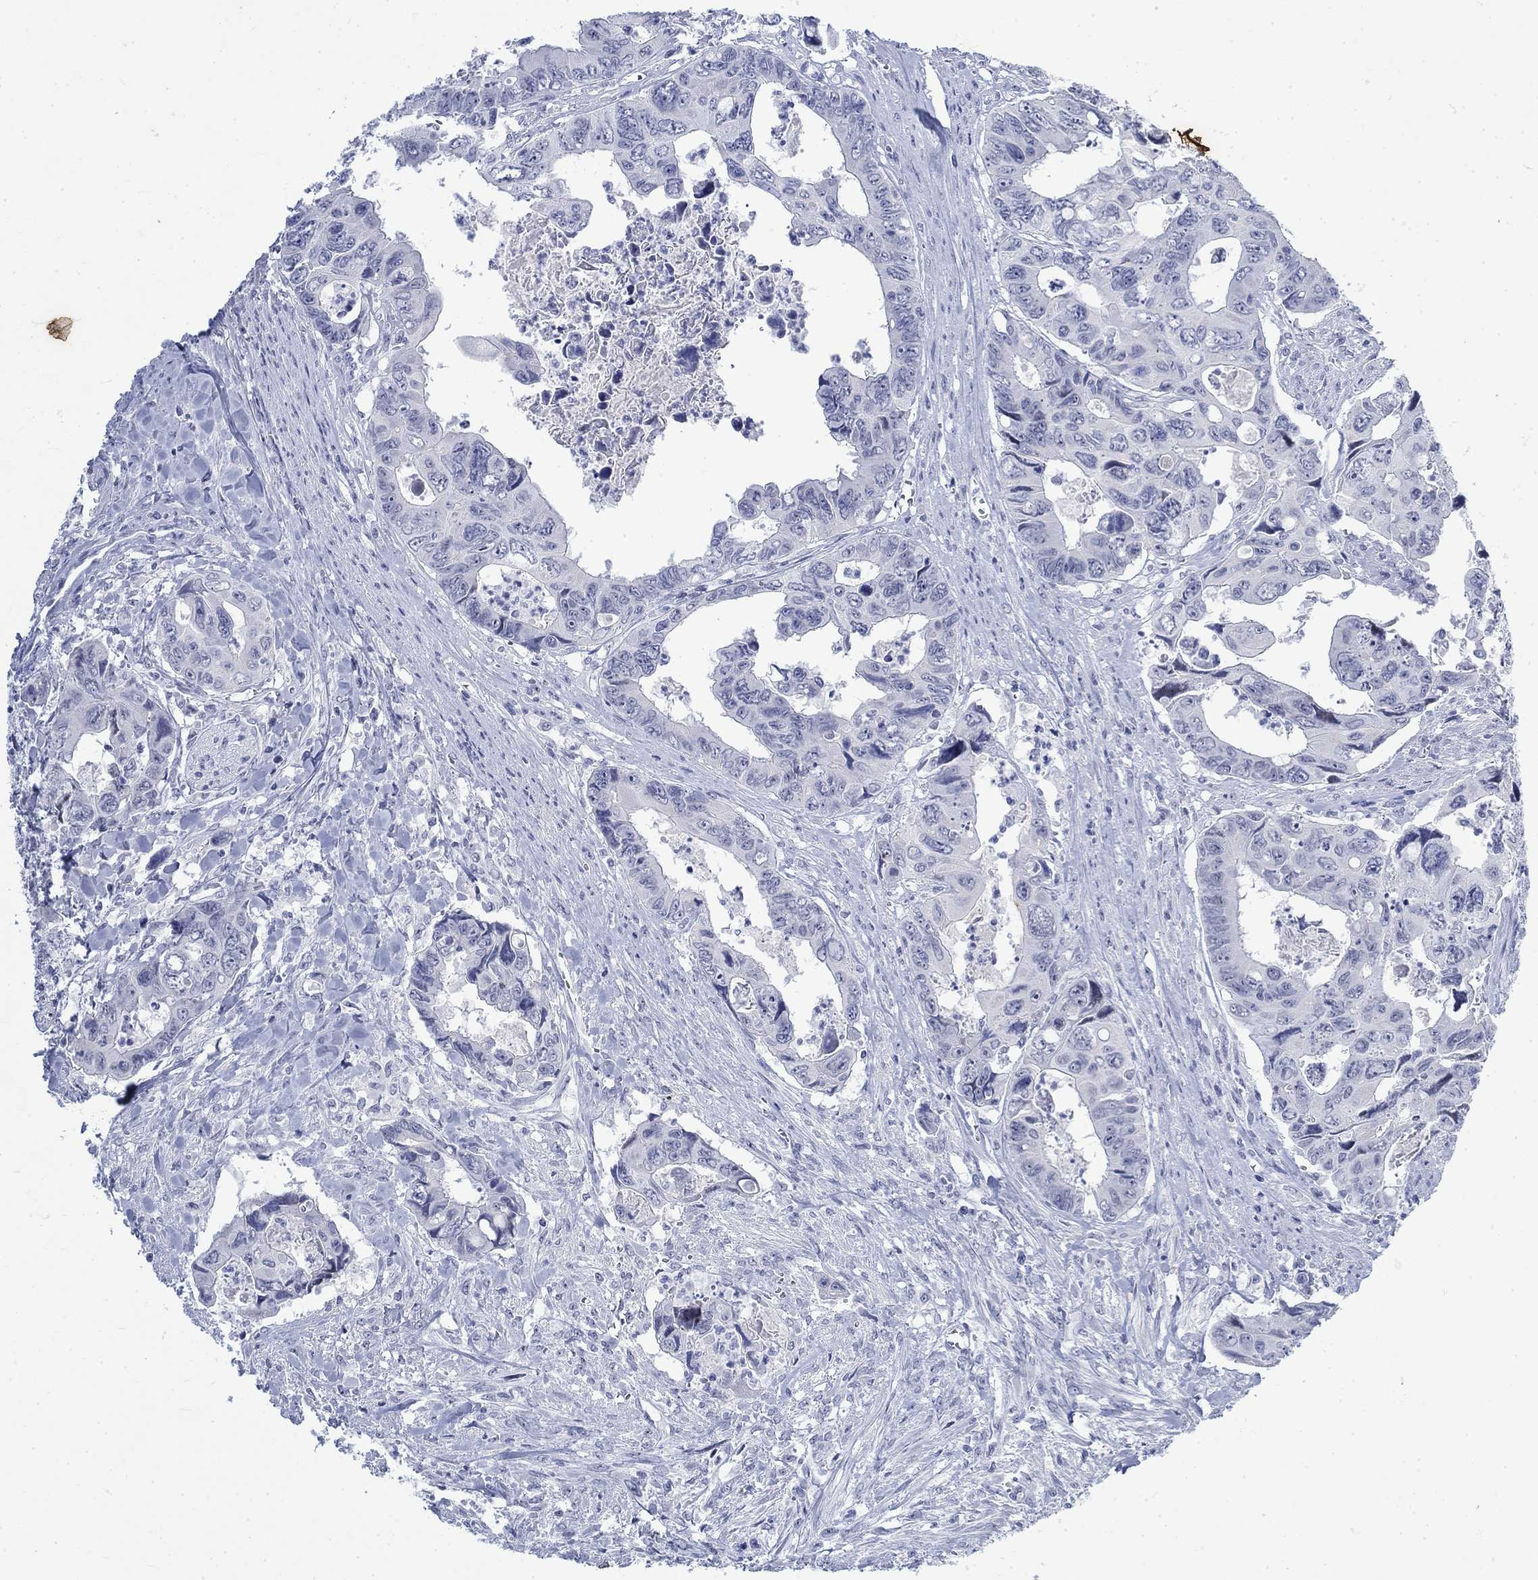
{"staining": {"intensity": "negative", "quantity": "none", "location": "none"}, "tissue": "colorectal cancer", "cell_type": "Tumor cells", "image_type": "cancer", "snomed": [{"axis": "morphology", "description": "Adenocarcinoma, NOS"}, {"axis": "topography", "description": "Rectum"}], "caption": "Image shows no protein expression in tumor cells of adenocarcinoma (colorectal) tissue.", "gene": "KRT76", "patient": {"sex": "male", "age": 62}}